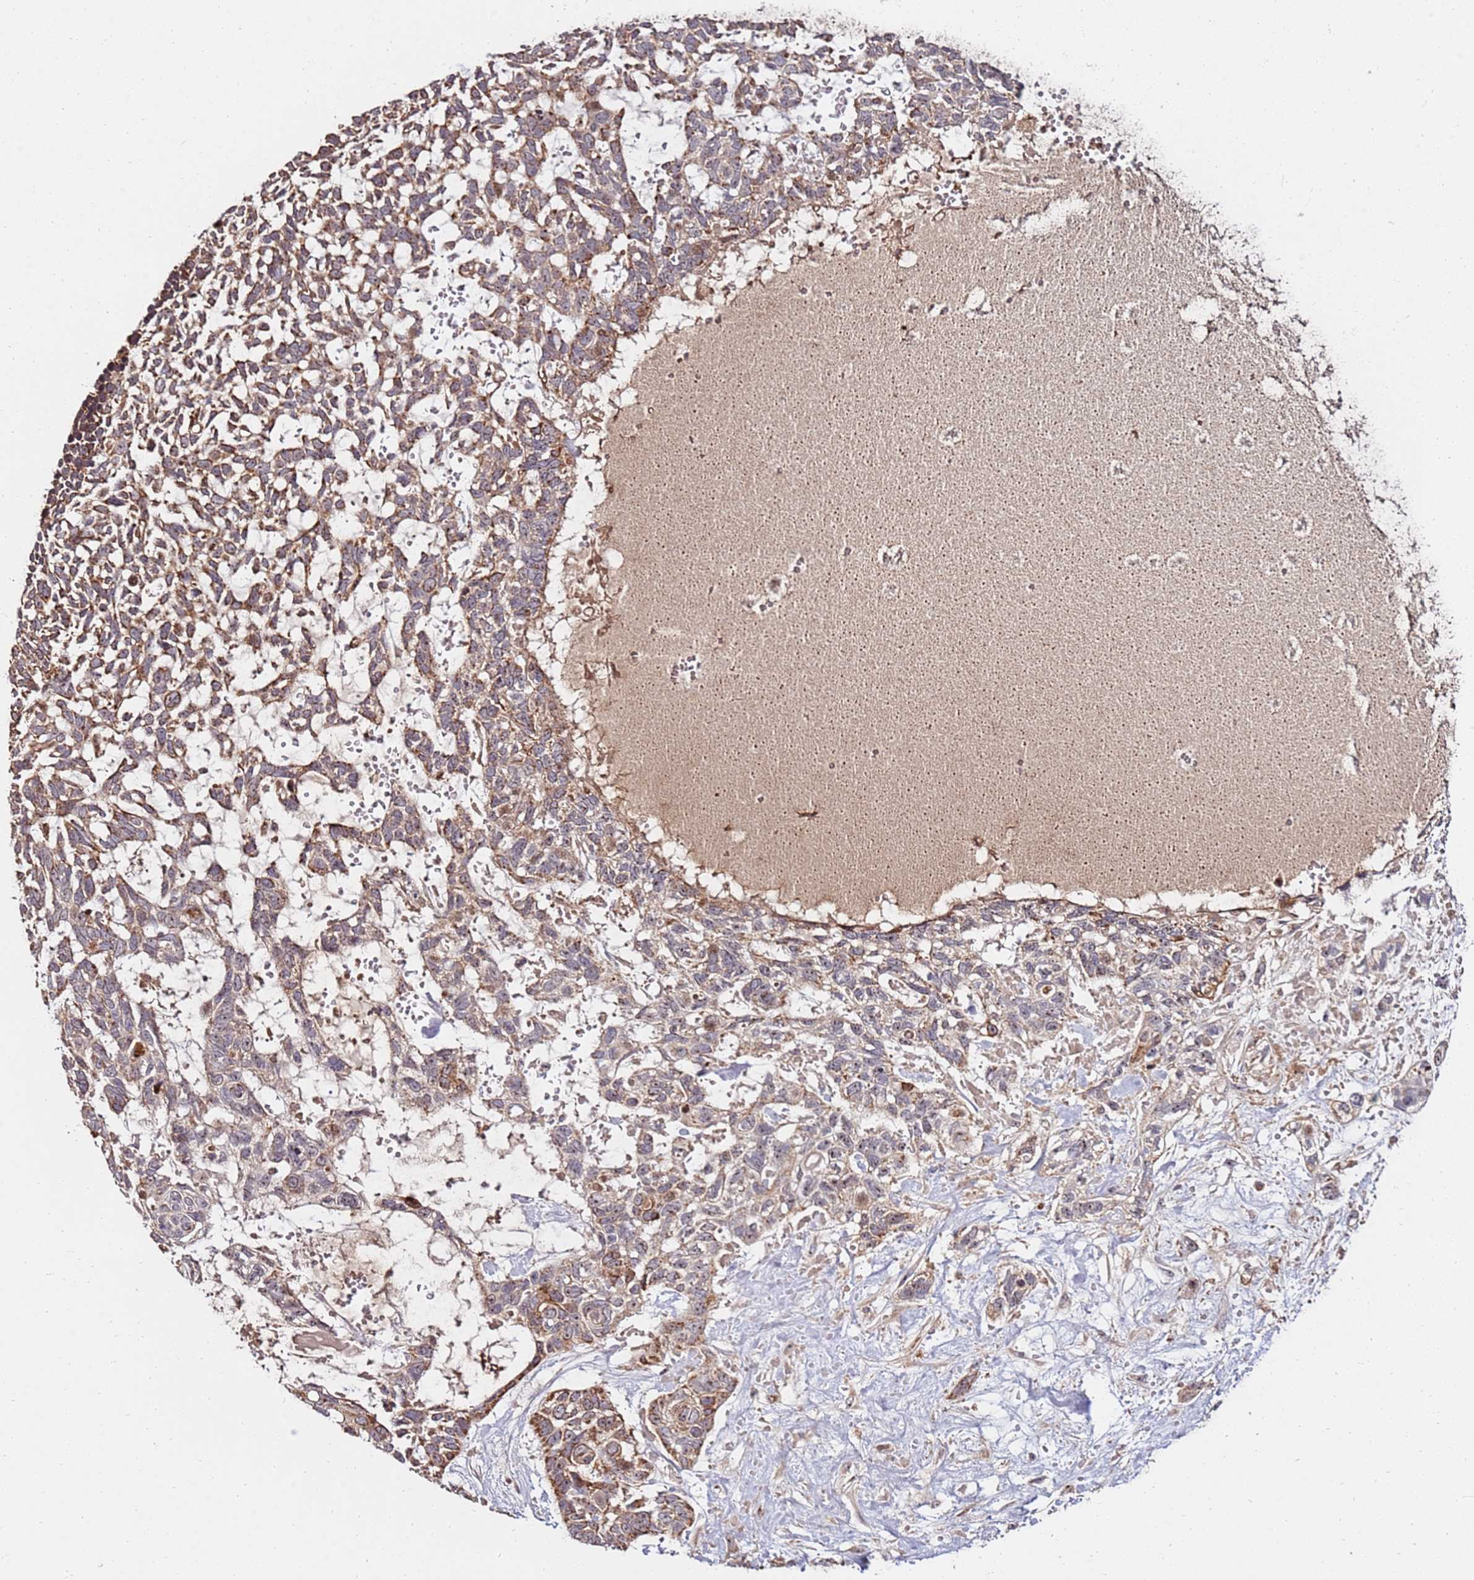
{"staining": {"intensity": "moderate", "quantity": ">75%", "location": "cytoplasmic/membranous"}, "tissue": "skin cancer", "cell_type": "Tumor cells", "image_type": "cancer", "snomed": [{"axis": "morphology", "description": "Basal cell carcinoma"}, {"axis": "topography", "description": "Skin"}], "caption": "DAB (3,3'-diaminobenzidine) immunohistochemical staining of human basal cell carcinoma (skin) exhibits moderate cytoplasmic/membranous protein expression in about >75% of tumor cells. Nuclei are stained in blue.", "gene": "KIF25", "patient": {"sex": "male", "age": 88}}